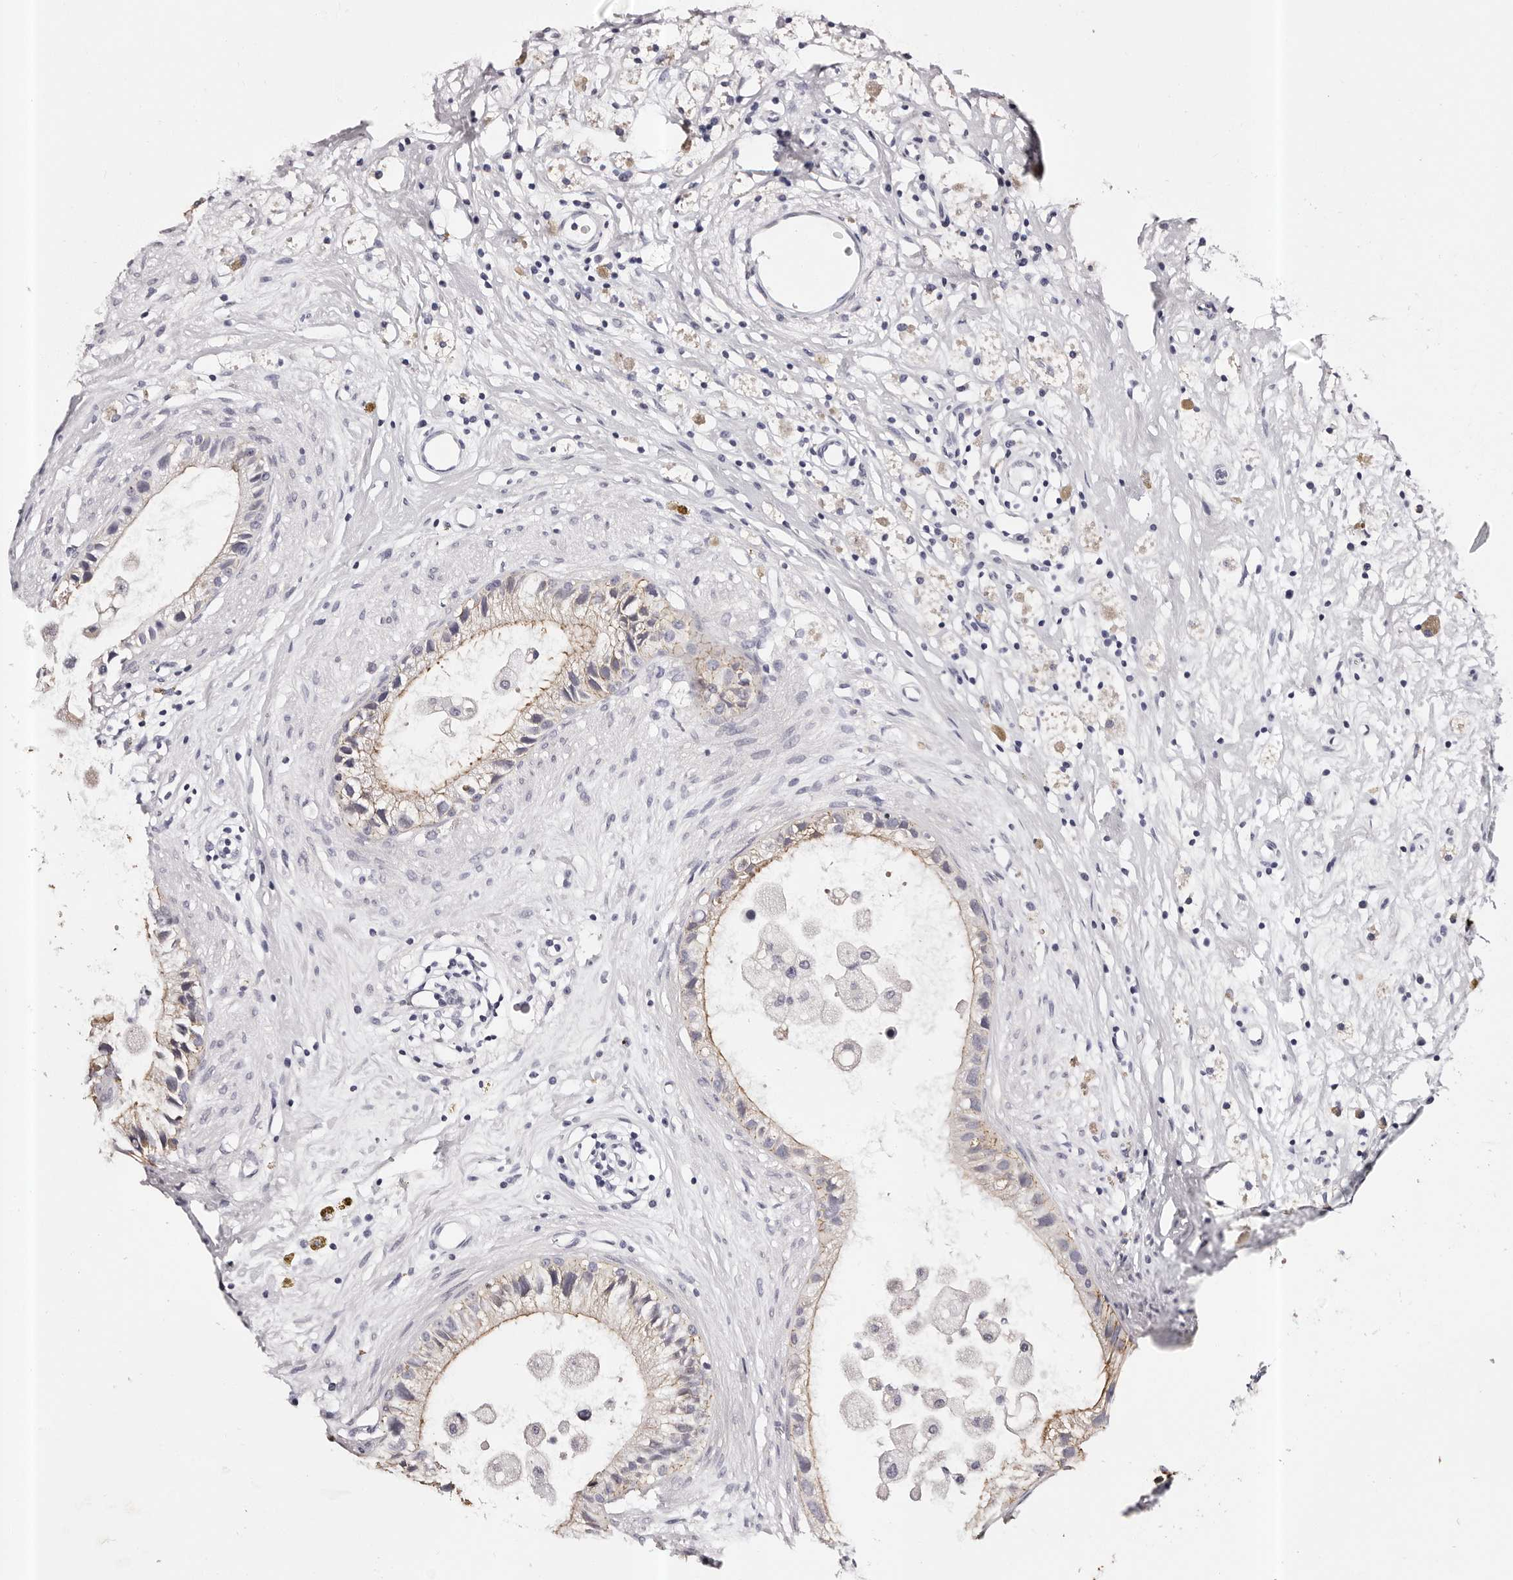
{"staining": {"intensity": "moderate", "quantity": ">75%", "location": "cytoplasmic/membranous"}, "tissue": "epididymis", "cell_type": "Glandular cells", "image_type": "normal", "snomed": [{"axis": "morphology", "description": "Normal tissue, NOS"}, {"axis": "topography", "description": "Epididymis"}], "caption": "Glandular cells show medium levels of moderate cytoplasmic/membranous staining in approximately >75% of cells in normal epididymis. (DAB IHC, brown staining for protein, blue staining for nuclei).", "gene": "ROM1", "patient": {"sex": "male", "age": 80}}